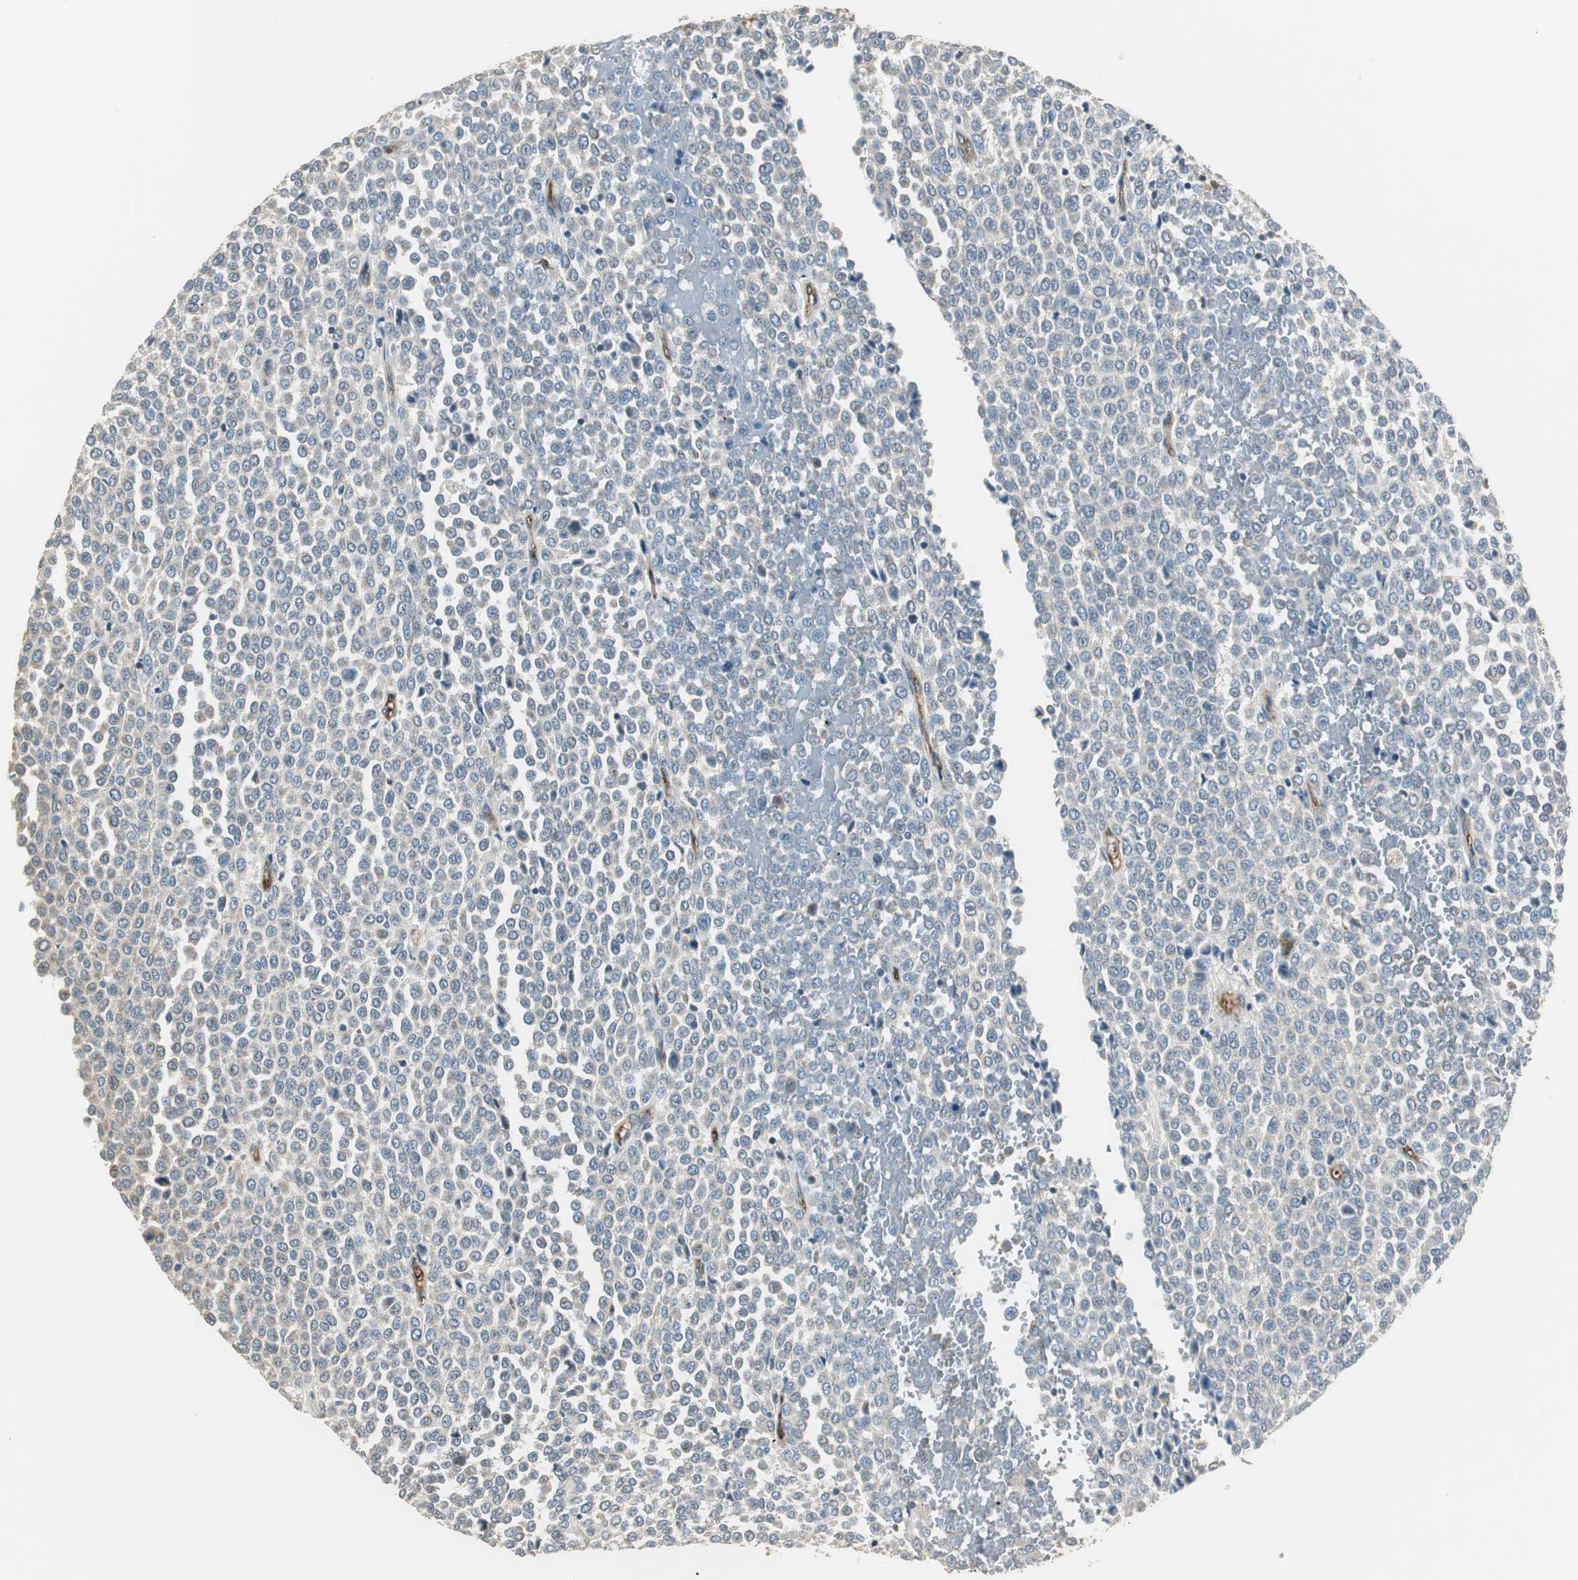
{"staining": {"intensity": "weak", "quantity": "<25%", "location": "cytoplasmic/membranous"}, "tissue": "melanoma", "cell_type": "Tumor cells", "image_type": "cancer", "snomed": [{"axis": "morphology", "description": "Malignant melanoma, Metastatic site"}, {"axis": "topography", "description": "Pancreas"}], "caption": "An IHC image of malignant melanoma (metastatic site) is shown. There is no staining in tumor cells of malignant melanoma (metastatic site). (DAB immunohistochemistry (IHC) visualized using brightfield microscopy, high magnification).", "gene": "MSTO1", "patient": {"sex": "female", "age": 30}}